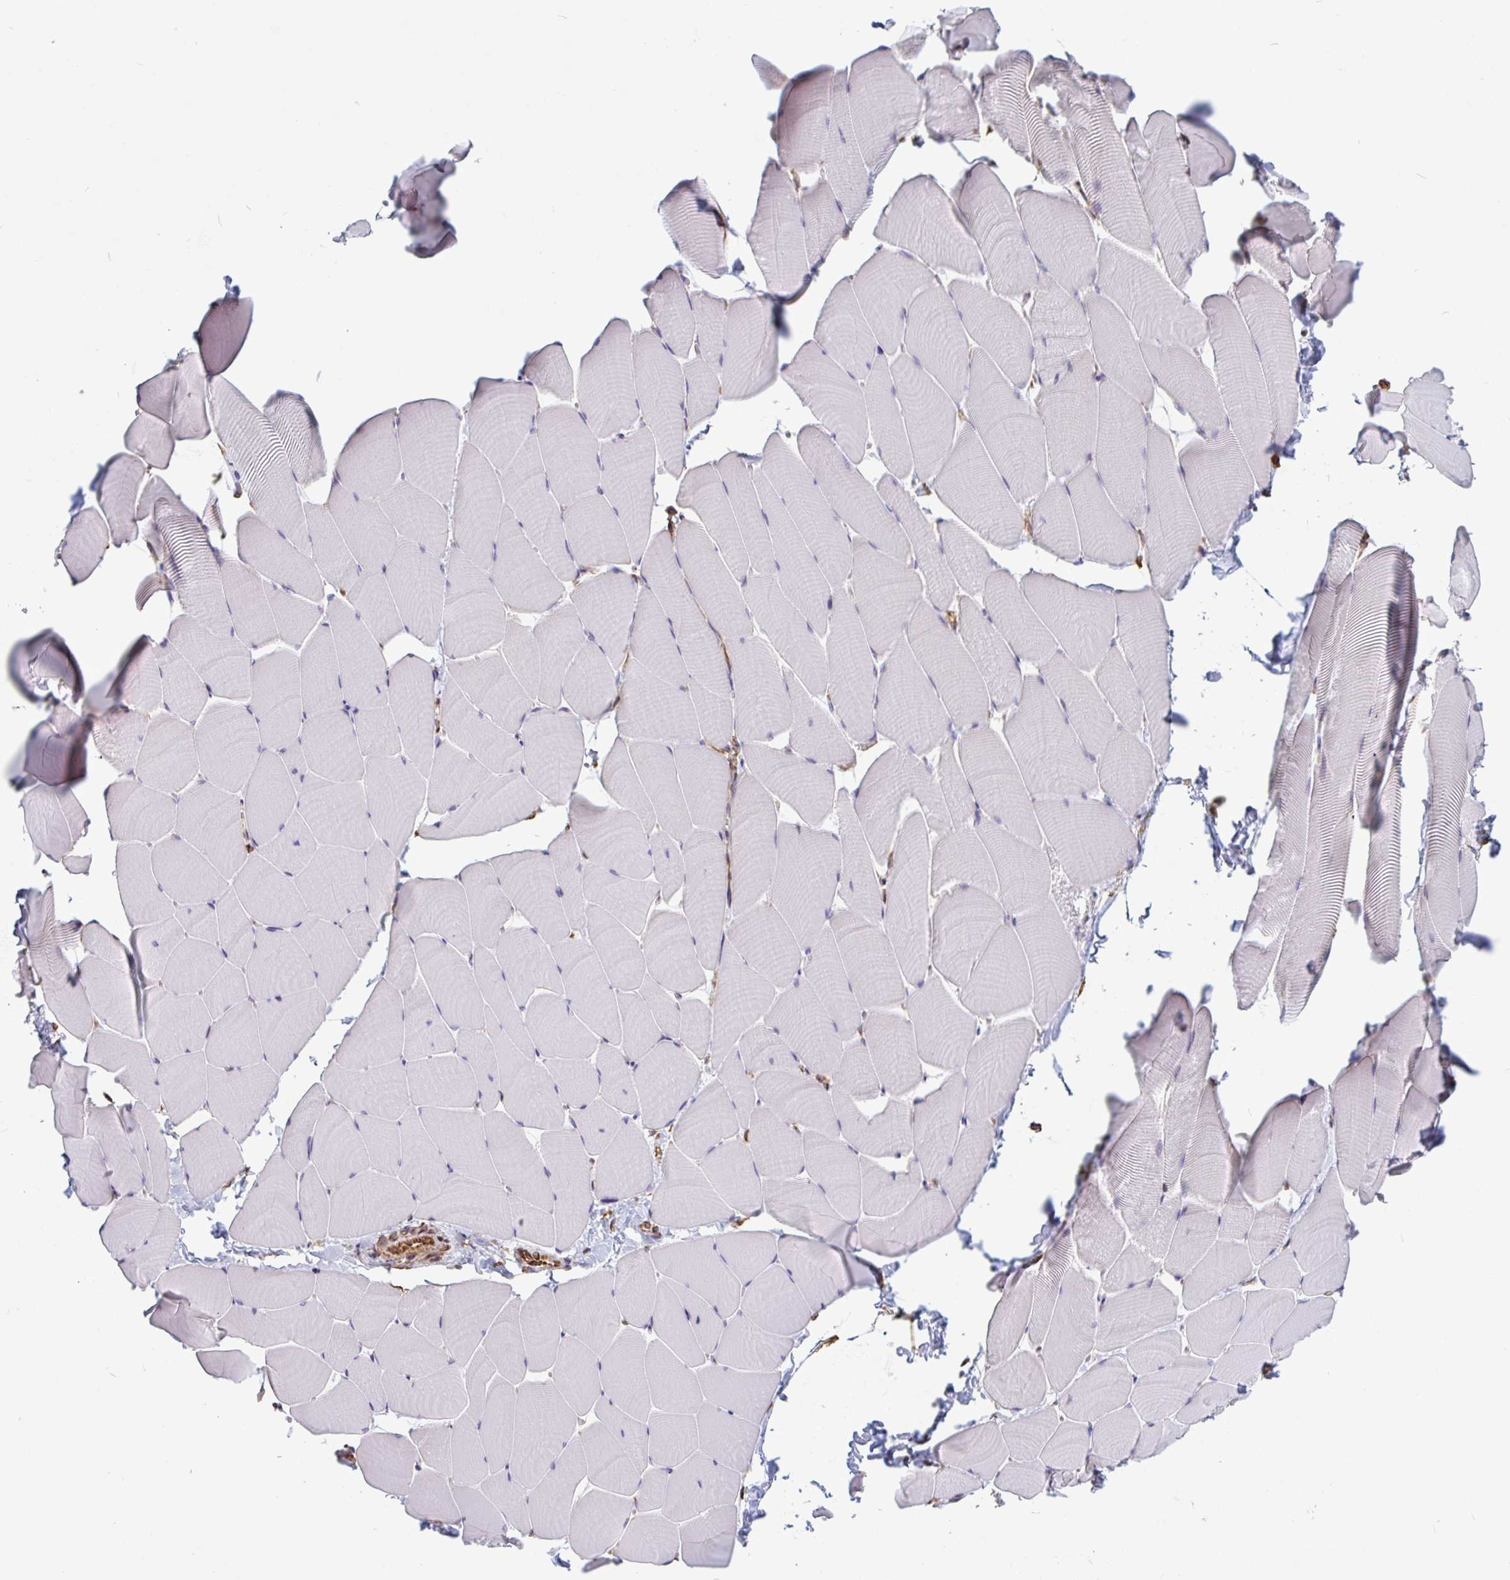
{"staining": {"intensity": "negative", "quantity": "none", "location": "none"}, "tissue": "skeletal muscle", "cell_type": "Myocytes", "image_type": "normal", "snomed": [{"axis": "morphology", "description": "Normal tissue, NOS"}, {"axis": "topography", "description": "Skeletal muscle"}], "caption": "Immunohistochemistry (IHC) photomicrograph of unremarkable skeletal muscle: human skeletal muscle stained with DAB reveals no significant protein staining in myocytes.", "gene": "PPFIA1", "patient": {"sex": "male", "age": 25}}